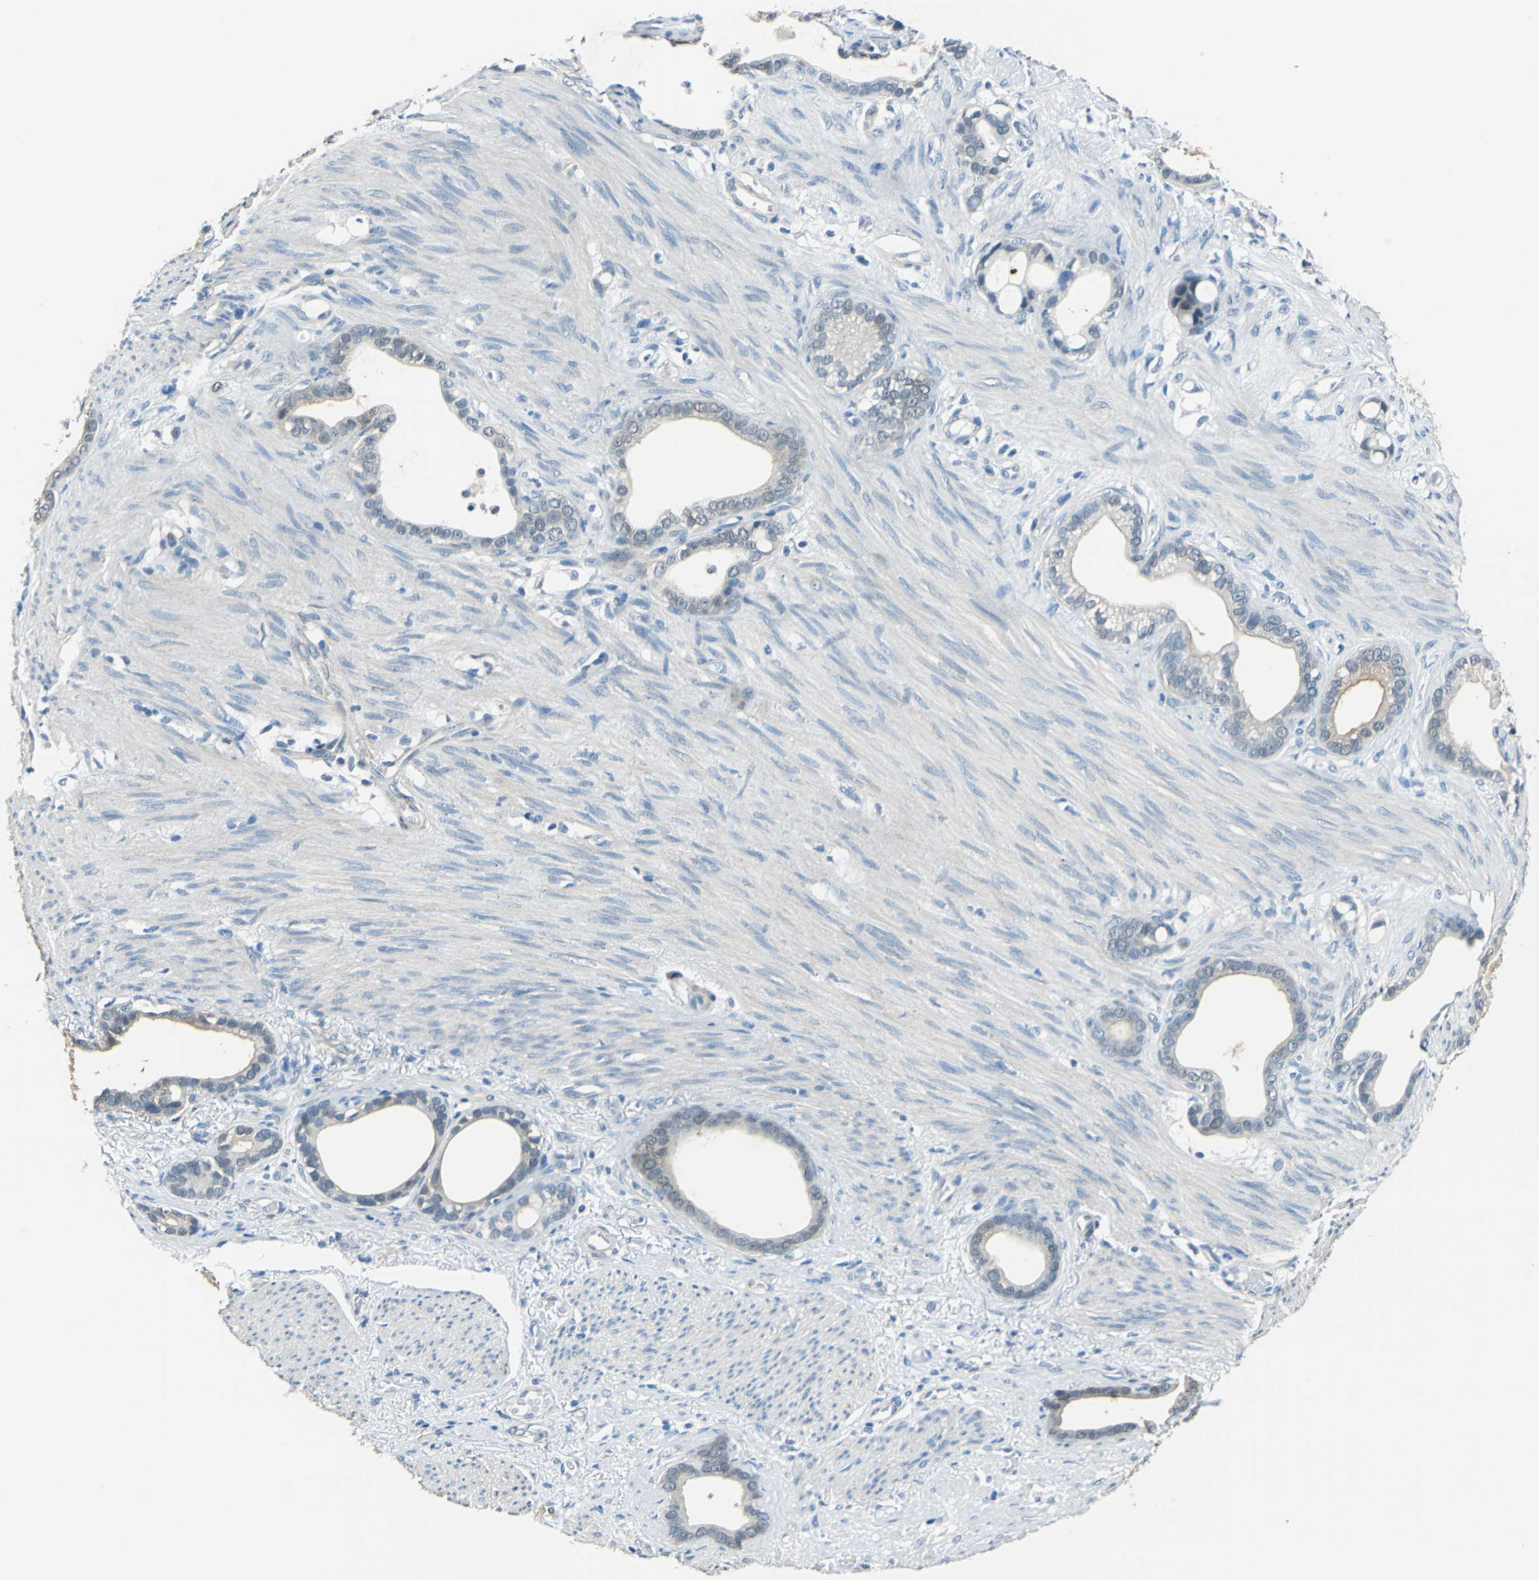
{"staining": {"intensity": "weak", "quantity": "25%-75%", "location": "cytoplasmic/membranous"}, "tissue": "stomach cancer", "cell_type": "Tumor cells", "image_type": "cancer", "snomed": [{"axis": "morphology", "description": "Adenocarcinoma, NOS"}, {"axis": "topography", "description": "Stomach"}], "caption": "A low amount of weak cytoplasmic/membranous staining is seen in approximately 25%-75% of tumor cells in stomach cancer (adenocarcinoma) tissue. Using DAB (3,3'-diaminobenzidine) (brown) and hematoxylin (blue) stains, captured at high magnification using brightfield microscopy.", "gene": "FKBP4", "patient": {"sex": "female", "age": 75}}